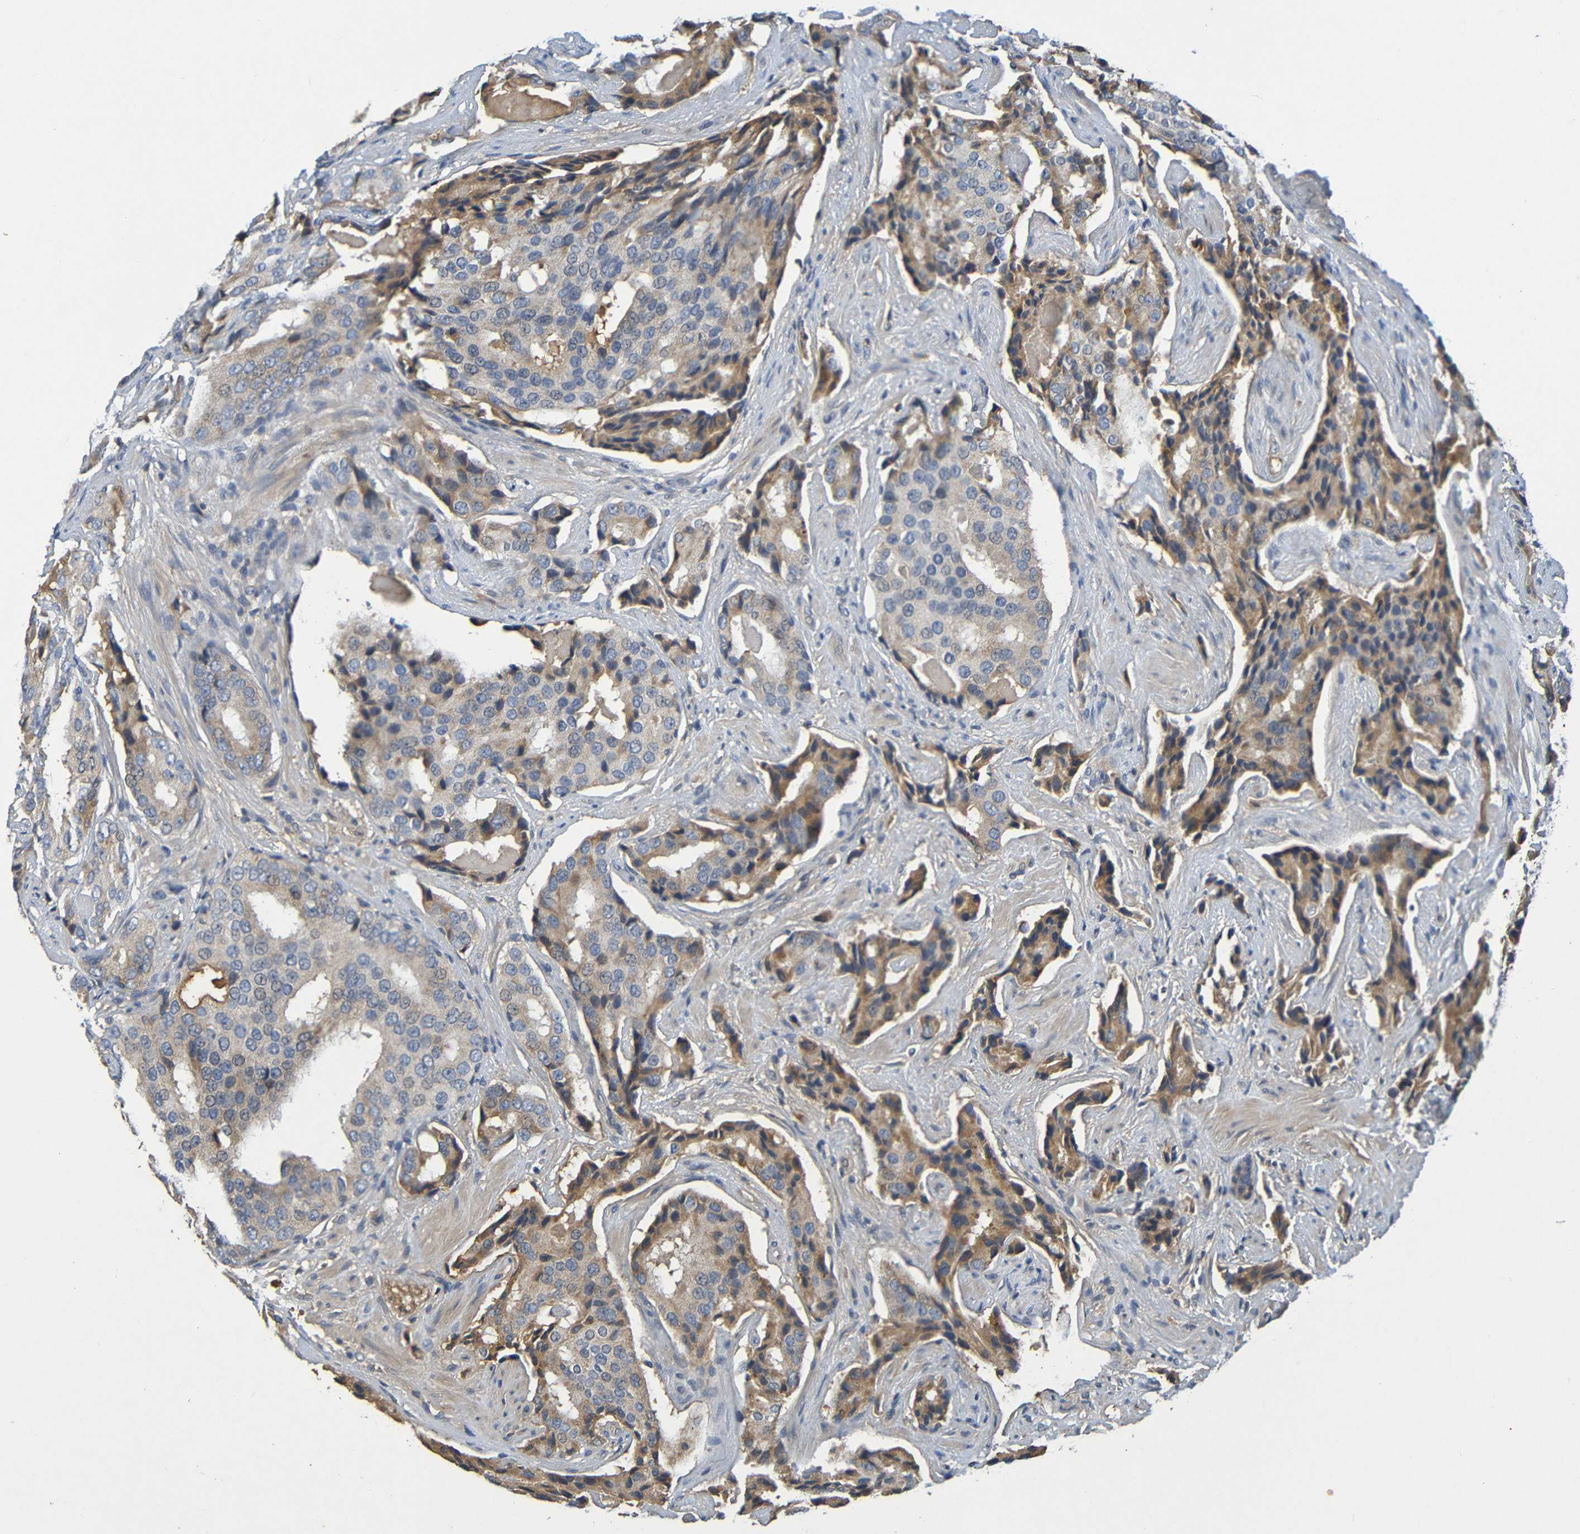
{"staining": {"intensity": "moderate", "quantity": ">75%", "location": "cytoplasmic/membranous"}, "tissue": "prostate cancer", "cell_type": "Tumor cells", "image_type": "cancer", "snomed": [{"axis": "morphology", "description": "Adenocarcinoma, High grade"}, {"axis": "topography", "description": "Prostate"}], "caption": "Tumor cells demonstrate medium levels of moderate cytoplasmic/membranous staining in about >75% of cells in human high-grade adenocarcinoma (prostate).", "gene": "C1QA", "patient": {"sex": "male", "age": 58}}